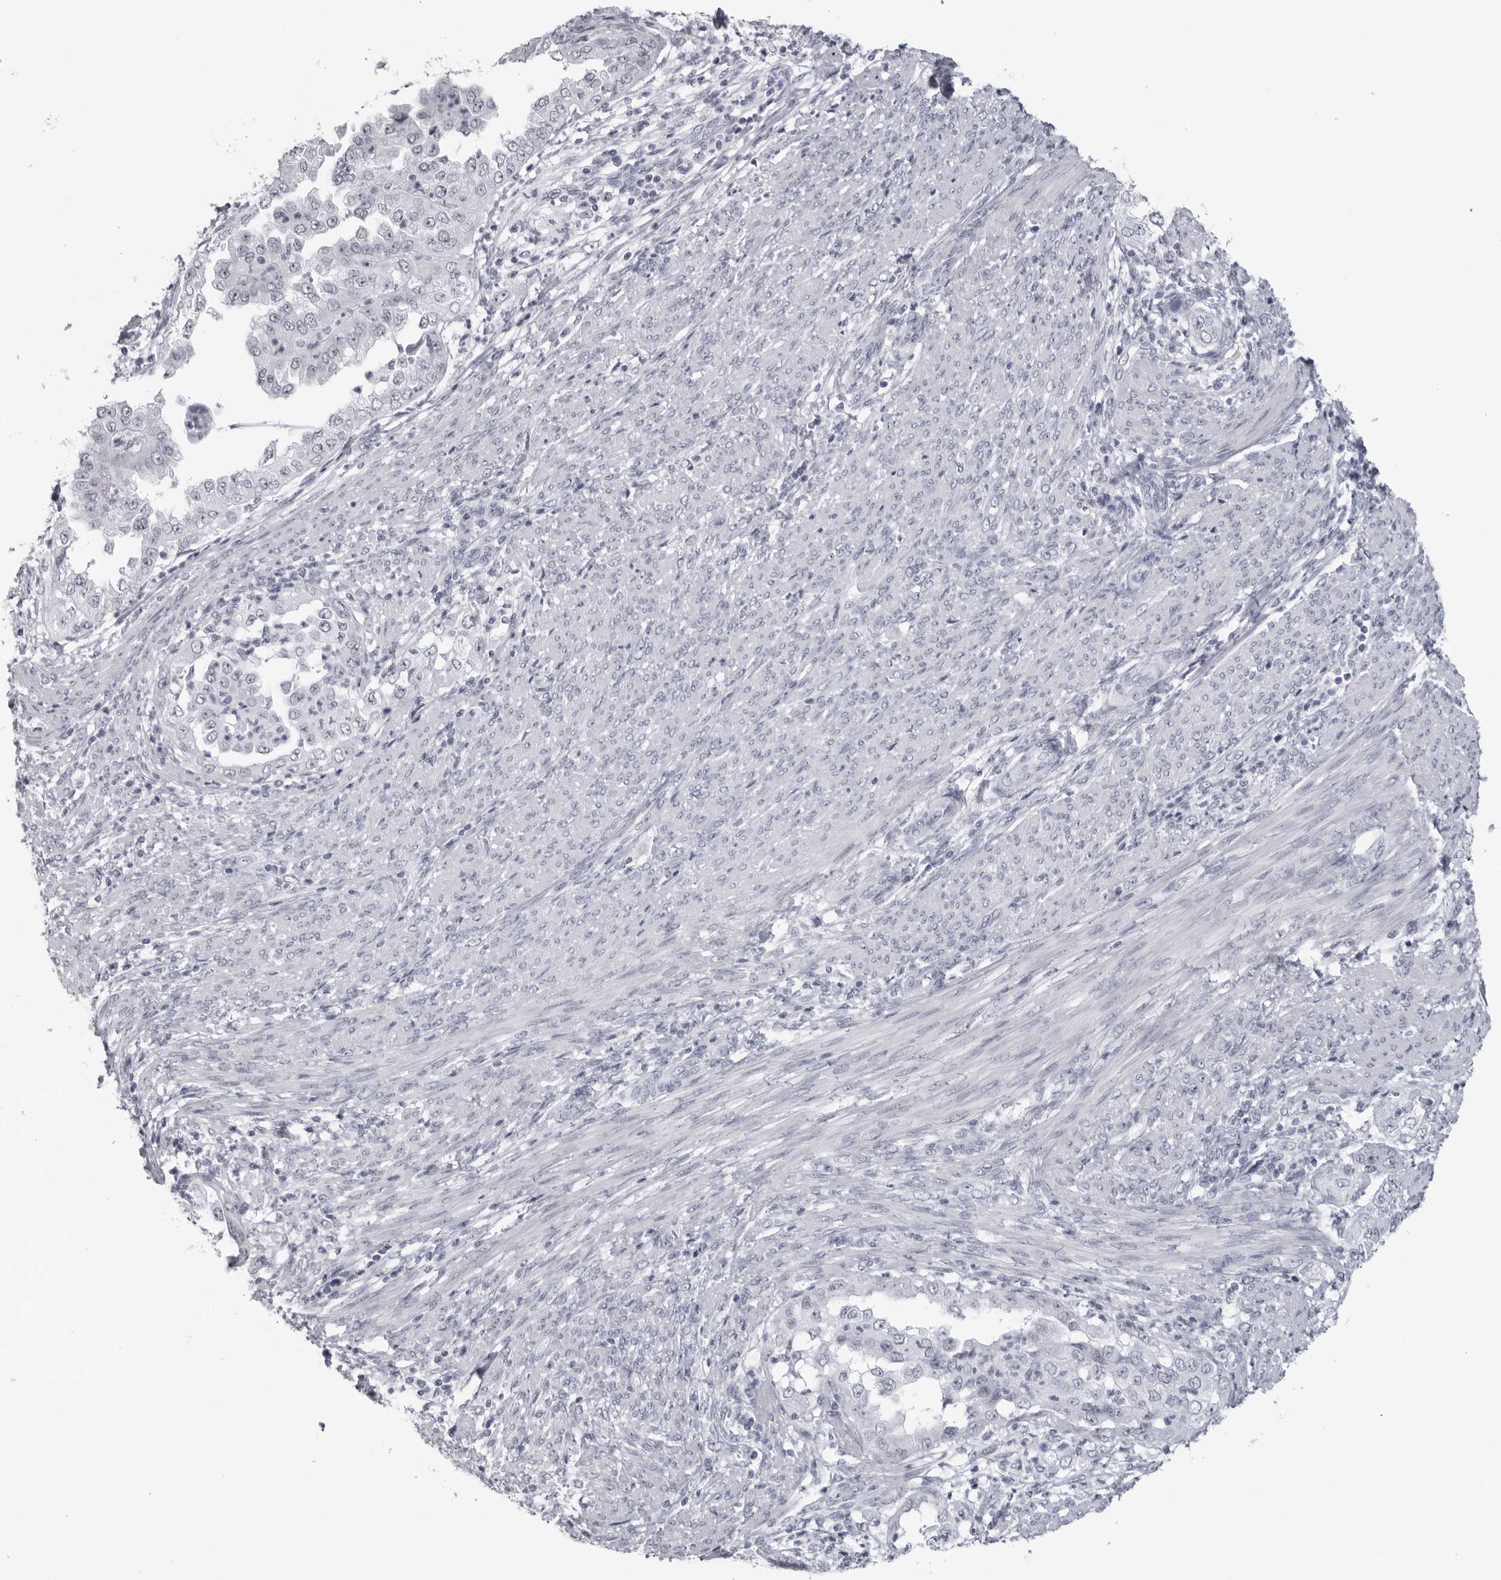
{"staining": {"intensity": "negative", "quantity": "none", "location": "none"}, "tissue": "endometrial cancer", "cell_type": "Tumor cells", "image_type": "cancer", "snomed": [{"axis": "morphology", "description": "Adenocarcinoma, NOS"}, {"axis": "topography", "description": "Endometrium"}], "caption": "This is an immunohistochemistry (IHC) micrograph of endometrial cancer (adenocarcinoma). There is no positivity in tumor cells.", "gene": "ESPN", "patient": {"sex": "female", "age": 85}}